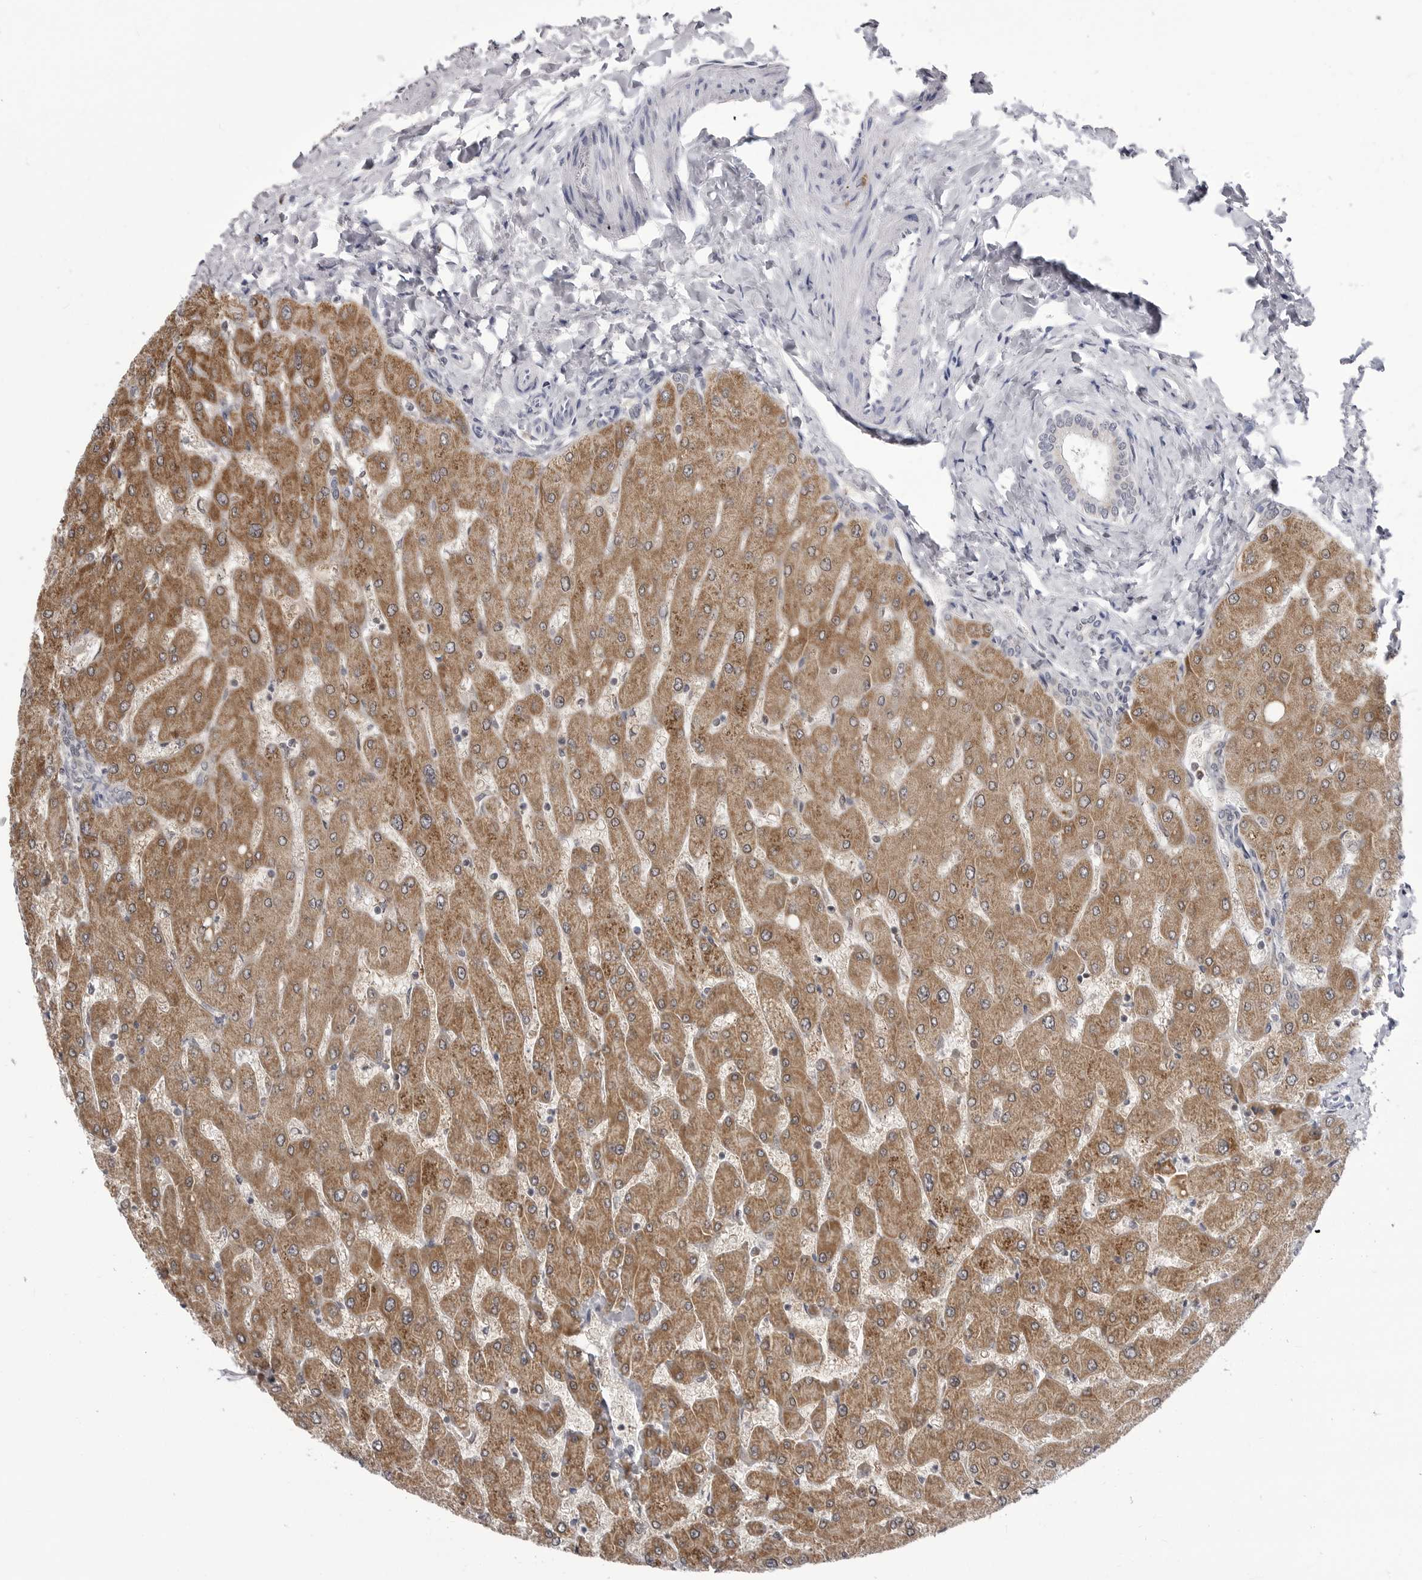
{"staining": {"intensity": "negative", "quantity": "none", "location": "none"}, "tissue": "liver", "cell_type": "Cholangiocytes", "image_type": "normal", "snomed": [{"axis": "morphology", "description": "Normal tissue, NOS"}, {"axis": "topography", "description": "Liver"}], "caption": "Immunohistochemistry histopathology image of normal liver: liver stained with DAB shows no significant protein staining in cholangiocytes. (Brightfield microscopy of DAB IHC at high magnification).", "gene": "FH", "patient": {"sex": "male", "age": 55}}